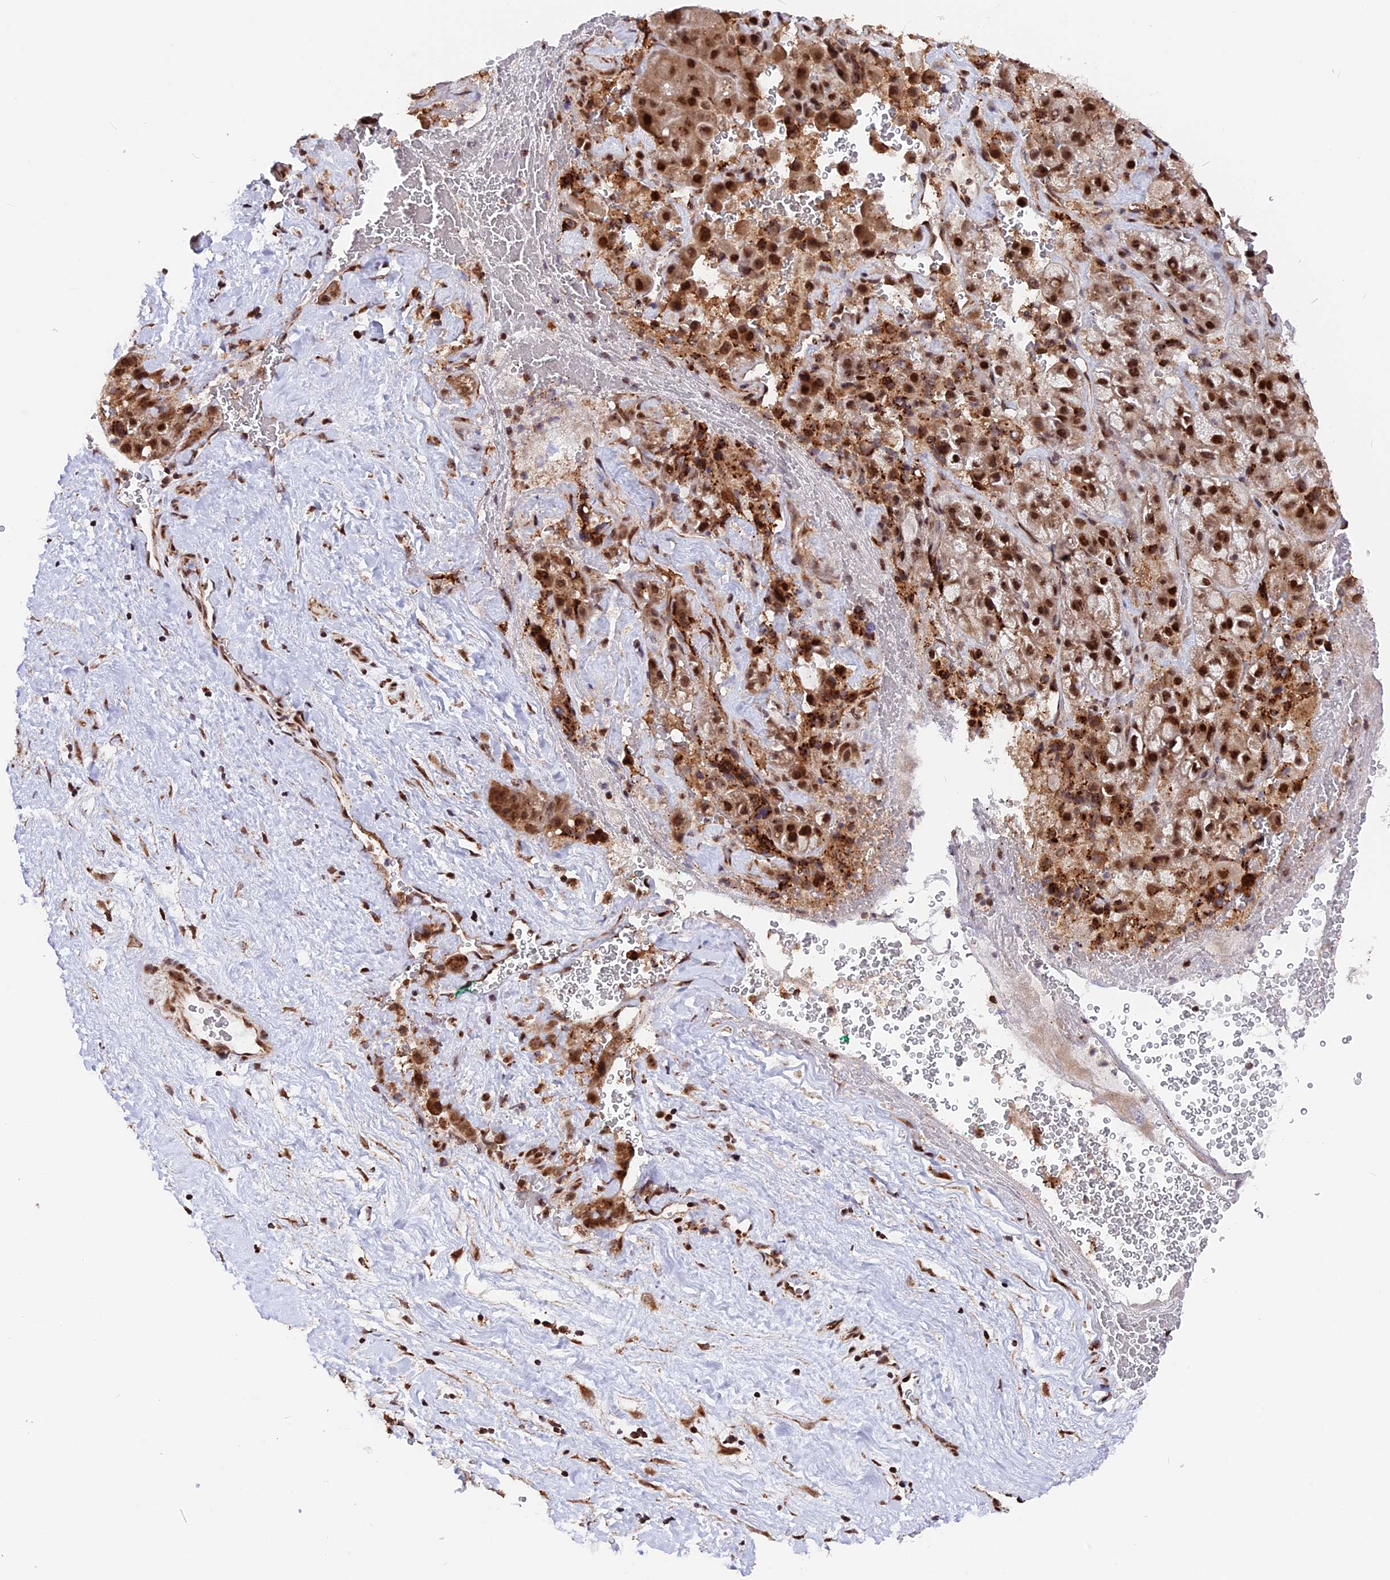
{"staining": {"intensity": "strong", "quantity": ">75%", "location": "cytoplasmic/membranous,nuclear"}, "tissue": "liver cancer", "cell_type": "Tumor cells", "image_type": "cancer", "snomed": [{"axis": "morphology", "description": "Normal tissue, NOS"}, {"axis": "morphology", "description": "Carcinoma, Hepatocellular, NOS"}, {"axis": "topography", "description": "Liver"}], "caption": "Immunohistochemistry (DAB (3,3'-diaminobenzidine)) staining of liver cancer shows strong cytoplasmic/membranous and nuclear protein expression in approximately >75% of tumor cells.", "gene": "FAM174C", "patient": {"sex": "male", "age": 57}}